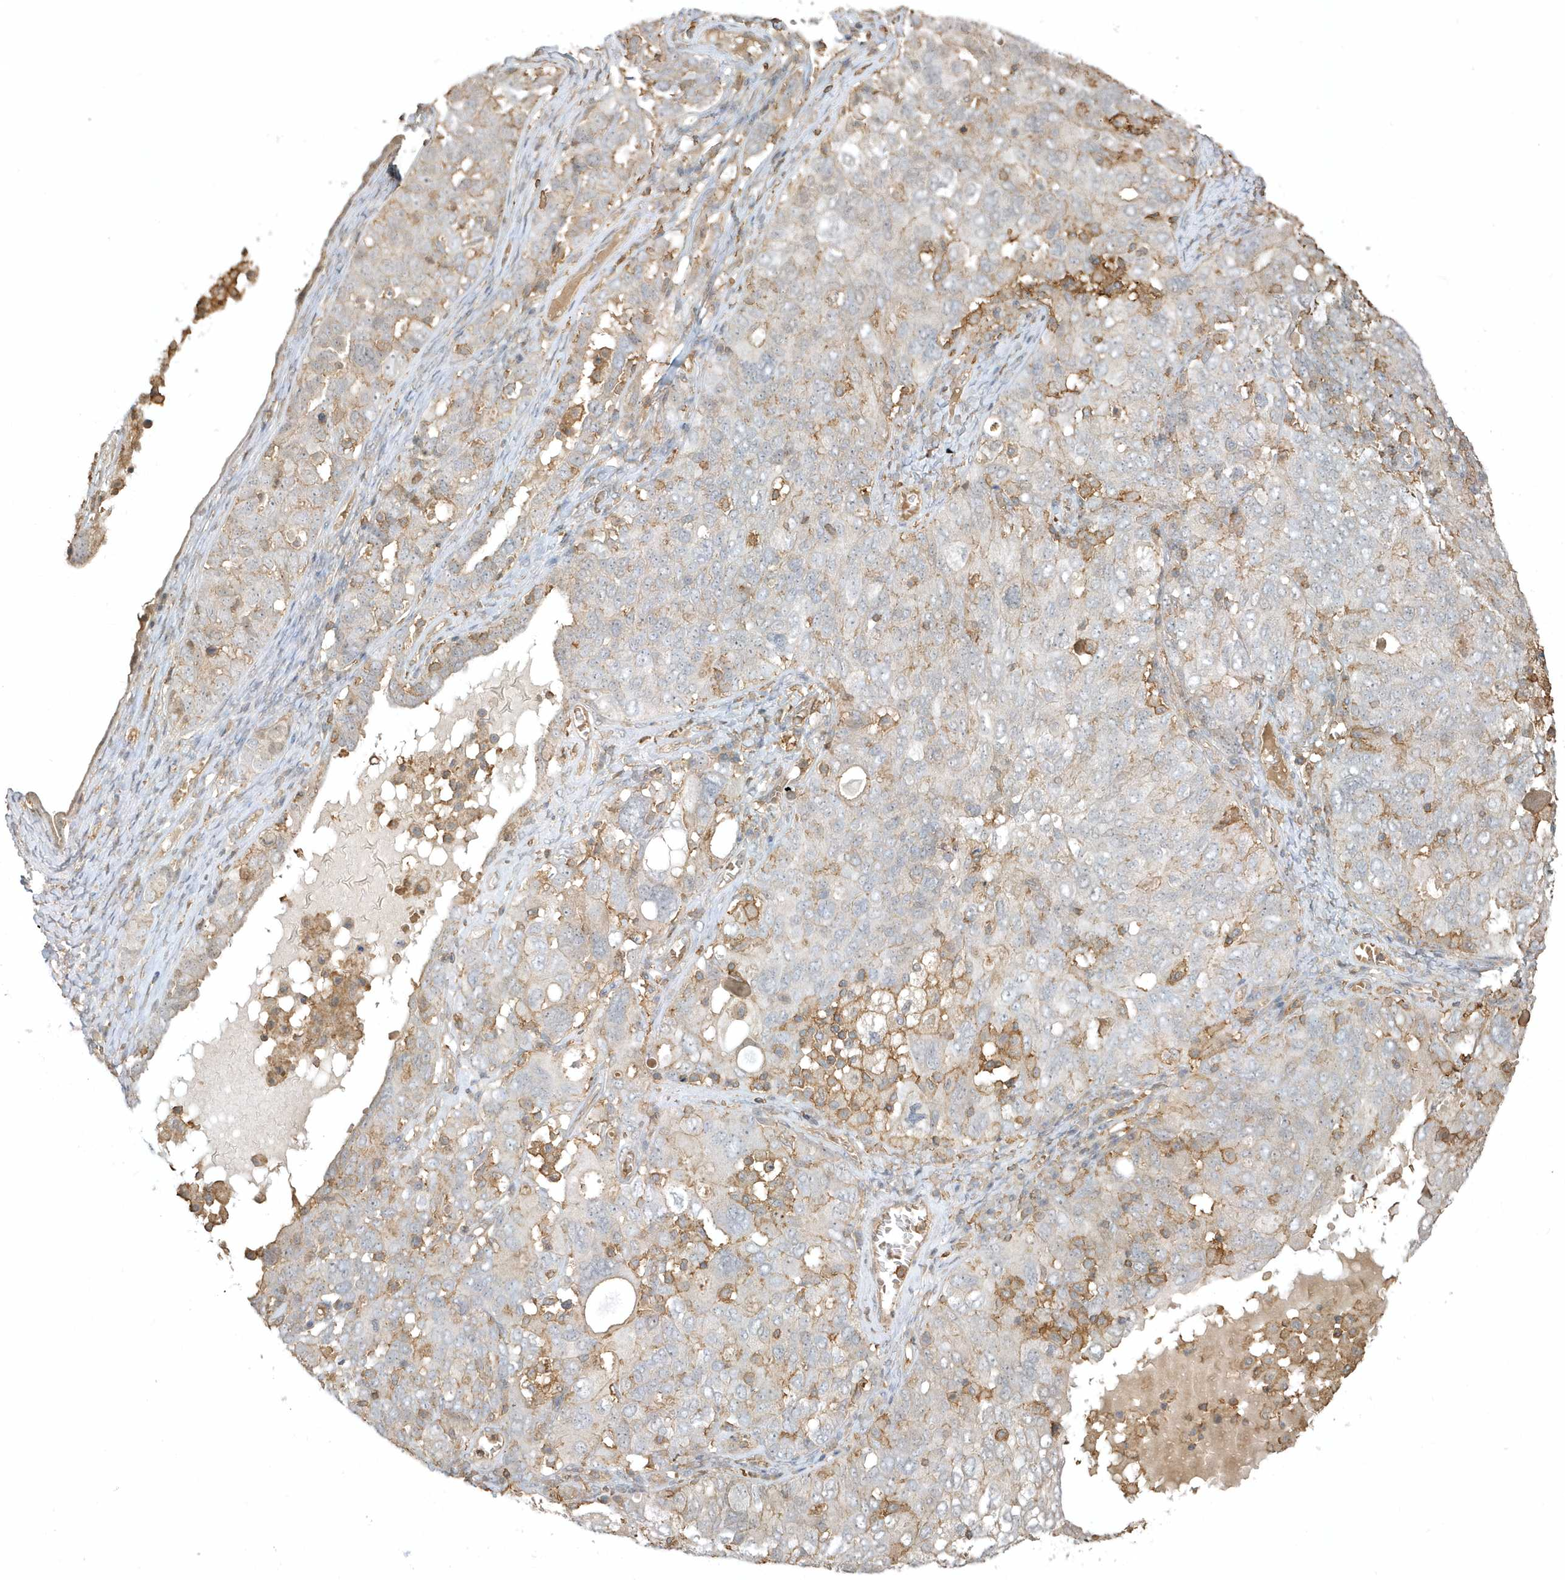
{"staining": {"intensity": "weak", "quantity": "<25%", "location": "cytoplasmic/membranous"}, "tissue": "ovarian cancer", "cell_type": "Tumor cells", "image_type": "cancer", "snomed": [{"axis": "morphology", "description": "Carcinoma, endometroid"}, {"axis": "topography", "description": "Ovary"}], "caption": "This is an immunohistochemistry (IHC) micrograph of ovarian cancer. There is no expression in tumor cells.", "gene": "ZBTB8A", "patient": {"sex": "female", "age": 62}}